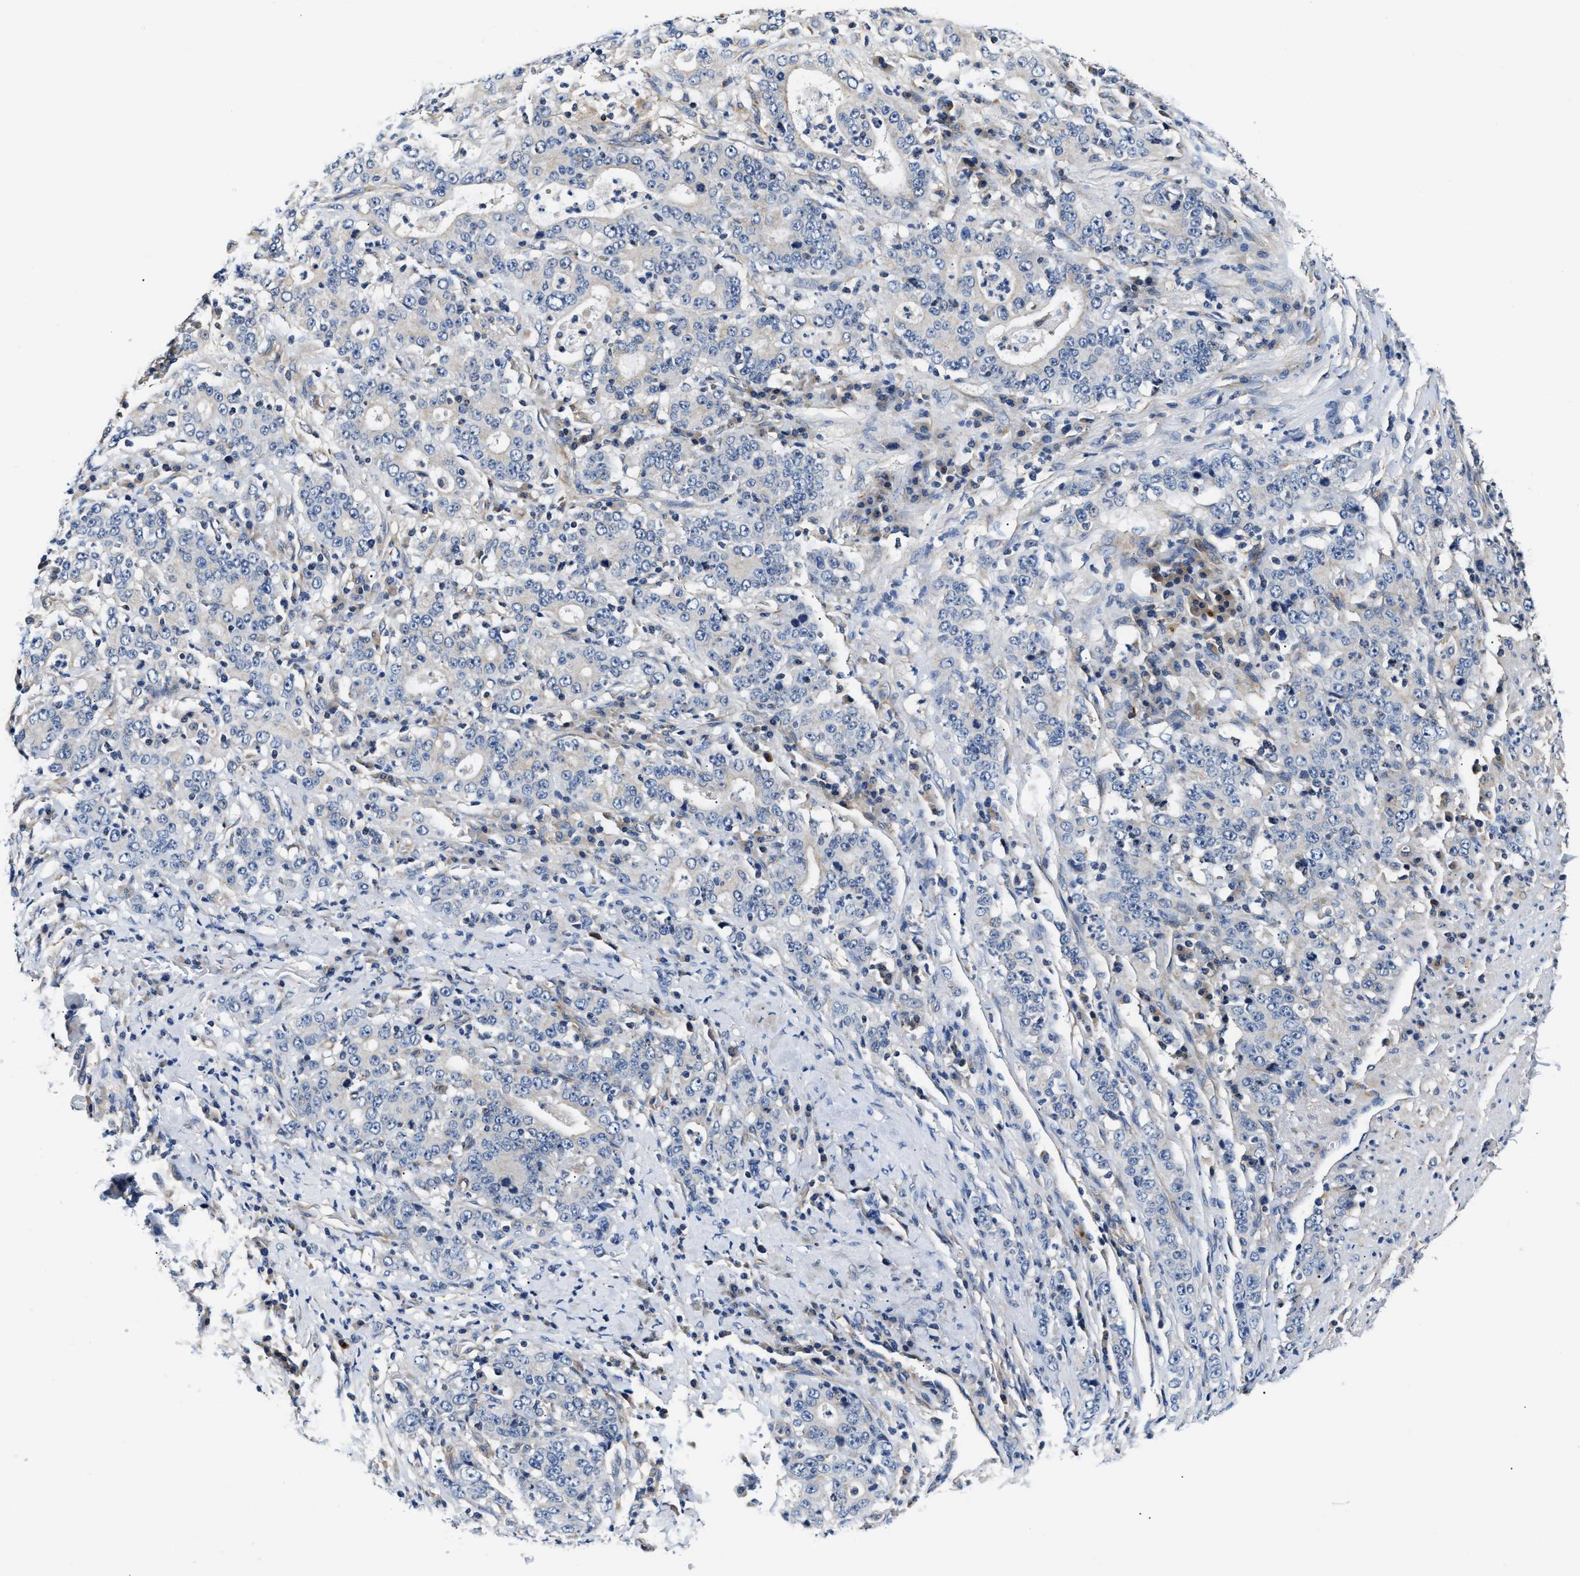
{"staining": {"intensity": "negative", "quantity": "none", "location": "none"}, "tissue": "stomach cancer", "cell_type": "Tumor cells", "image_type": "cancer", "snomed": [{"axis": "morphology", "description": "Normal tissue, NOS"}, {"axis": "morphology", "description": "Adenocarcinoma, NOS"}, {"axis": "topography", "description": "Stomach, upper"}, {"axis": "topography", "description": "Stomach"}], "caption": "Adenocarcinoma (stomach) was stained to show a protein in brown. There is no significant positivity in tumor cells.", "gene": "TEX2", "patient": {"sex": "male", "age": 59}}